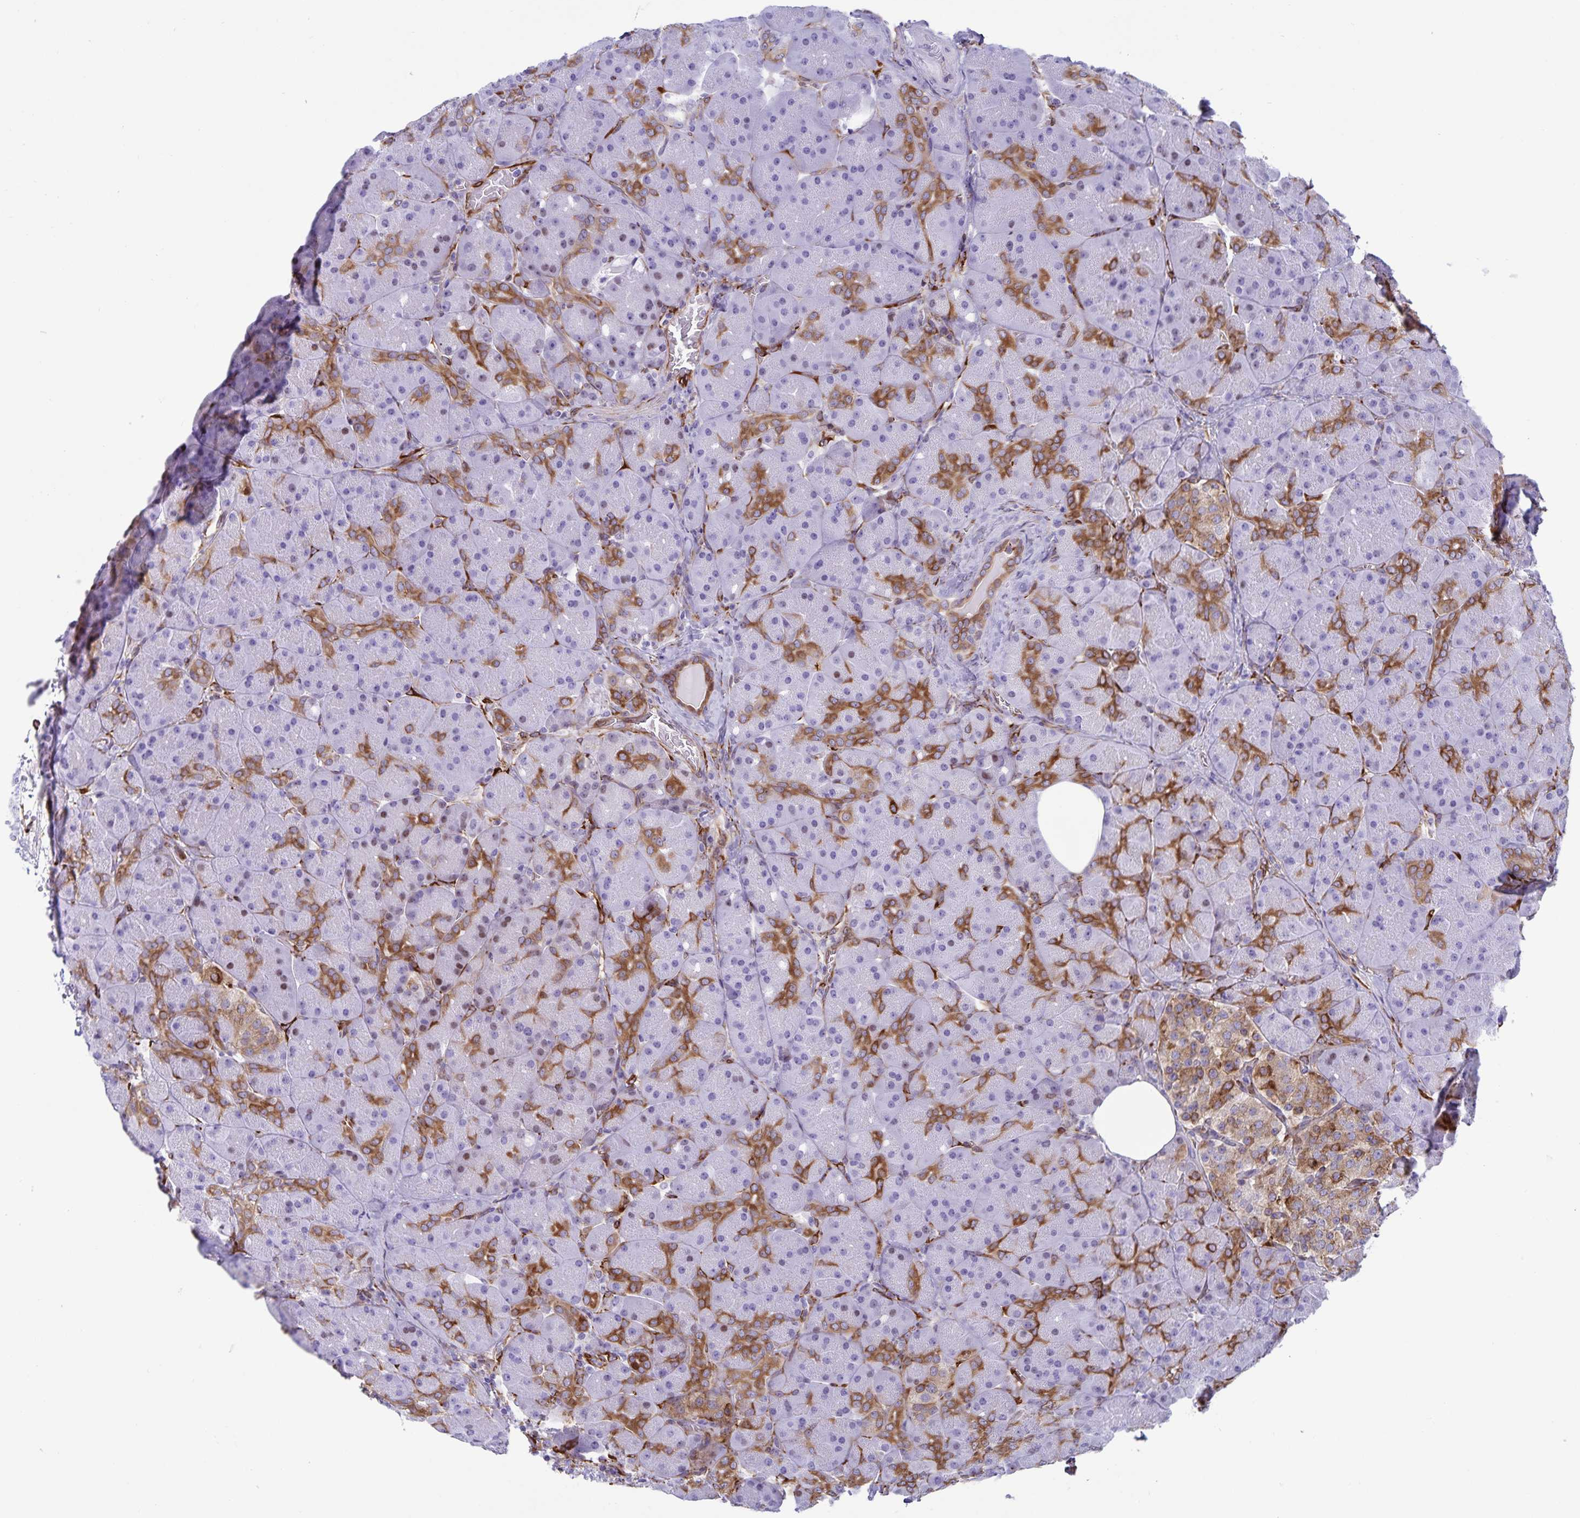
{"staining": {"intensity": "moderate", "quantity": "<25%", "location": "cytoplasmic/membranous"}, "tissue": "pancreas", "cell_type": "Exocrine glandular cells", "image_type": "normal", "snomed": [{"axis": "morphology", "description": "Normal tissue, NOS"}, {"axis": "topography", "description": "Pancreas"}], "caption": "A brown stain highlights moderate cytoplasmic/membranous expression of a protein in exocrine glandular cells of benign human pancreas. (DAB IHC, brown staining for protein, blue staining for nuclei).", "gene": "RCN1", "patient": {"sex": "male", "age": 55}}